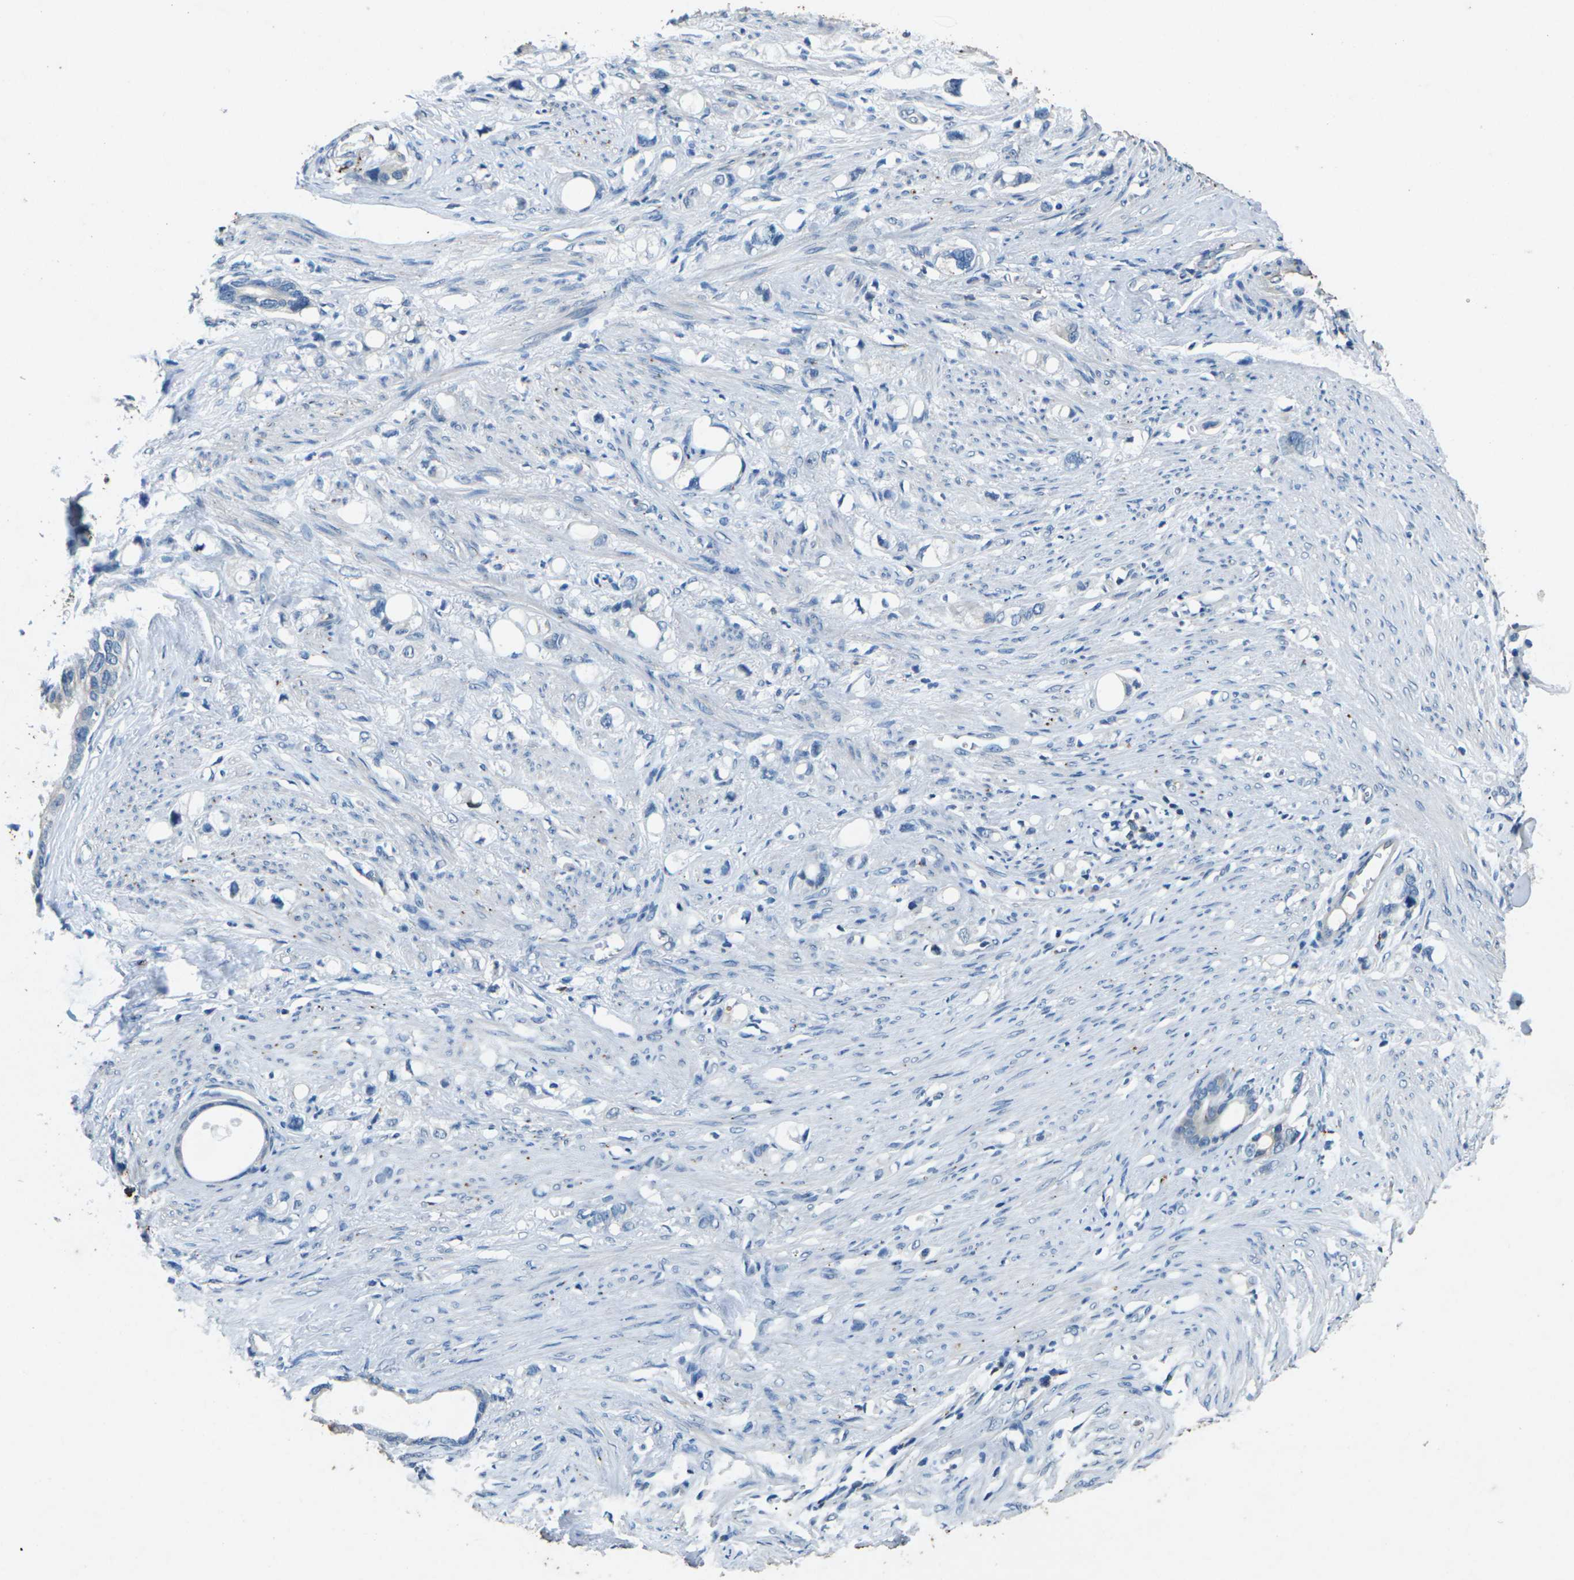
{"staining": {"intensity": "negative", "quantity": "none", "location": "none"}, "tissue": "stomach cancer", "cell_type": "Tumor cells", "image_type": "cancer", "snomed": [{"axis": "morphology", "description": "Adenocarcinoma, NOS"}, {"axis": "topography", "description": "Stomach"}], "caption": "Tumor cells are negative for protein expression in human adenocarcinoma (stomach).", "gene": "SIGLEC14", "patient": {"sex": "female", "age": 75}}